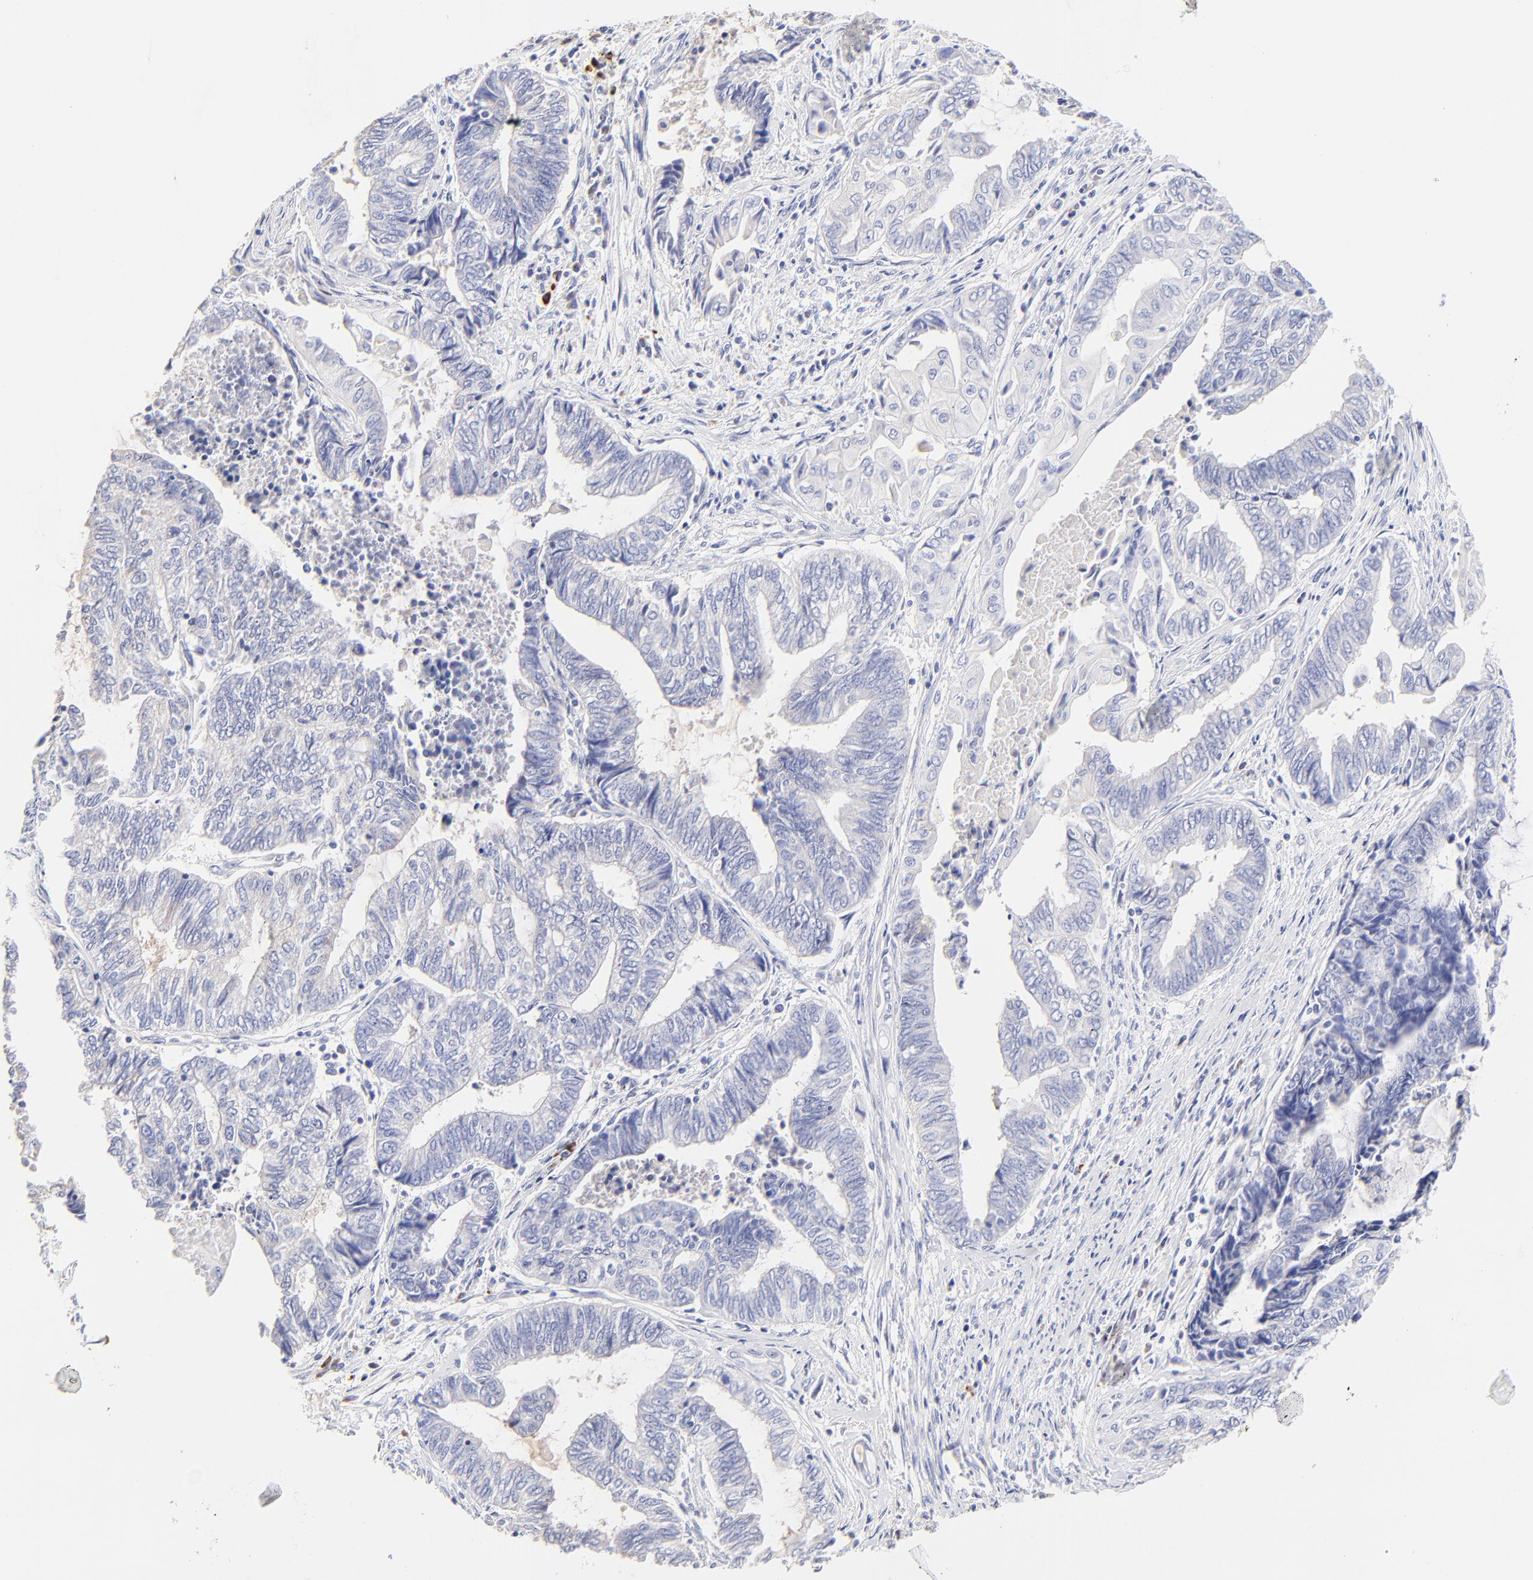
{"staining": {"intensity": "negative", "quantity": "none", "location": "none"}, "tissue": "endometrial cancer", "cell_type": "Tumor cells", "image_type": "cancer", "snomed": [{"axis": "morphology", "description": "Adenocarcinoma, NOS"}, {"axis": "topography", "description": "Uterus"}, {"axis": "topography", "description": "Endometrium"}], "caption": "Tumor cells are negative for brown protein staining in endometrial cancer (adenocarcinoma).", "gene": "ASB9", "patient": {"sex": "female", "age": 70}}